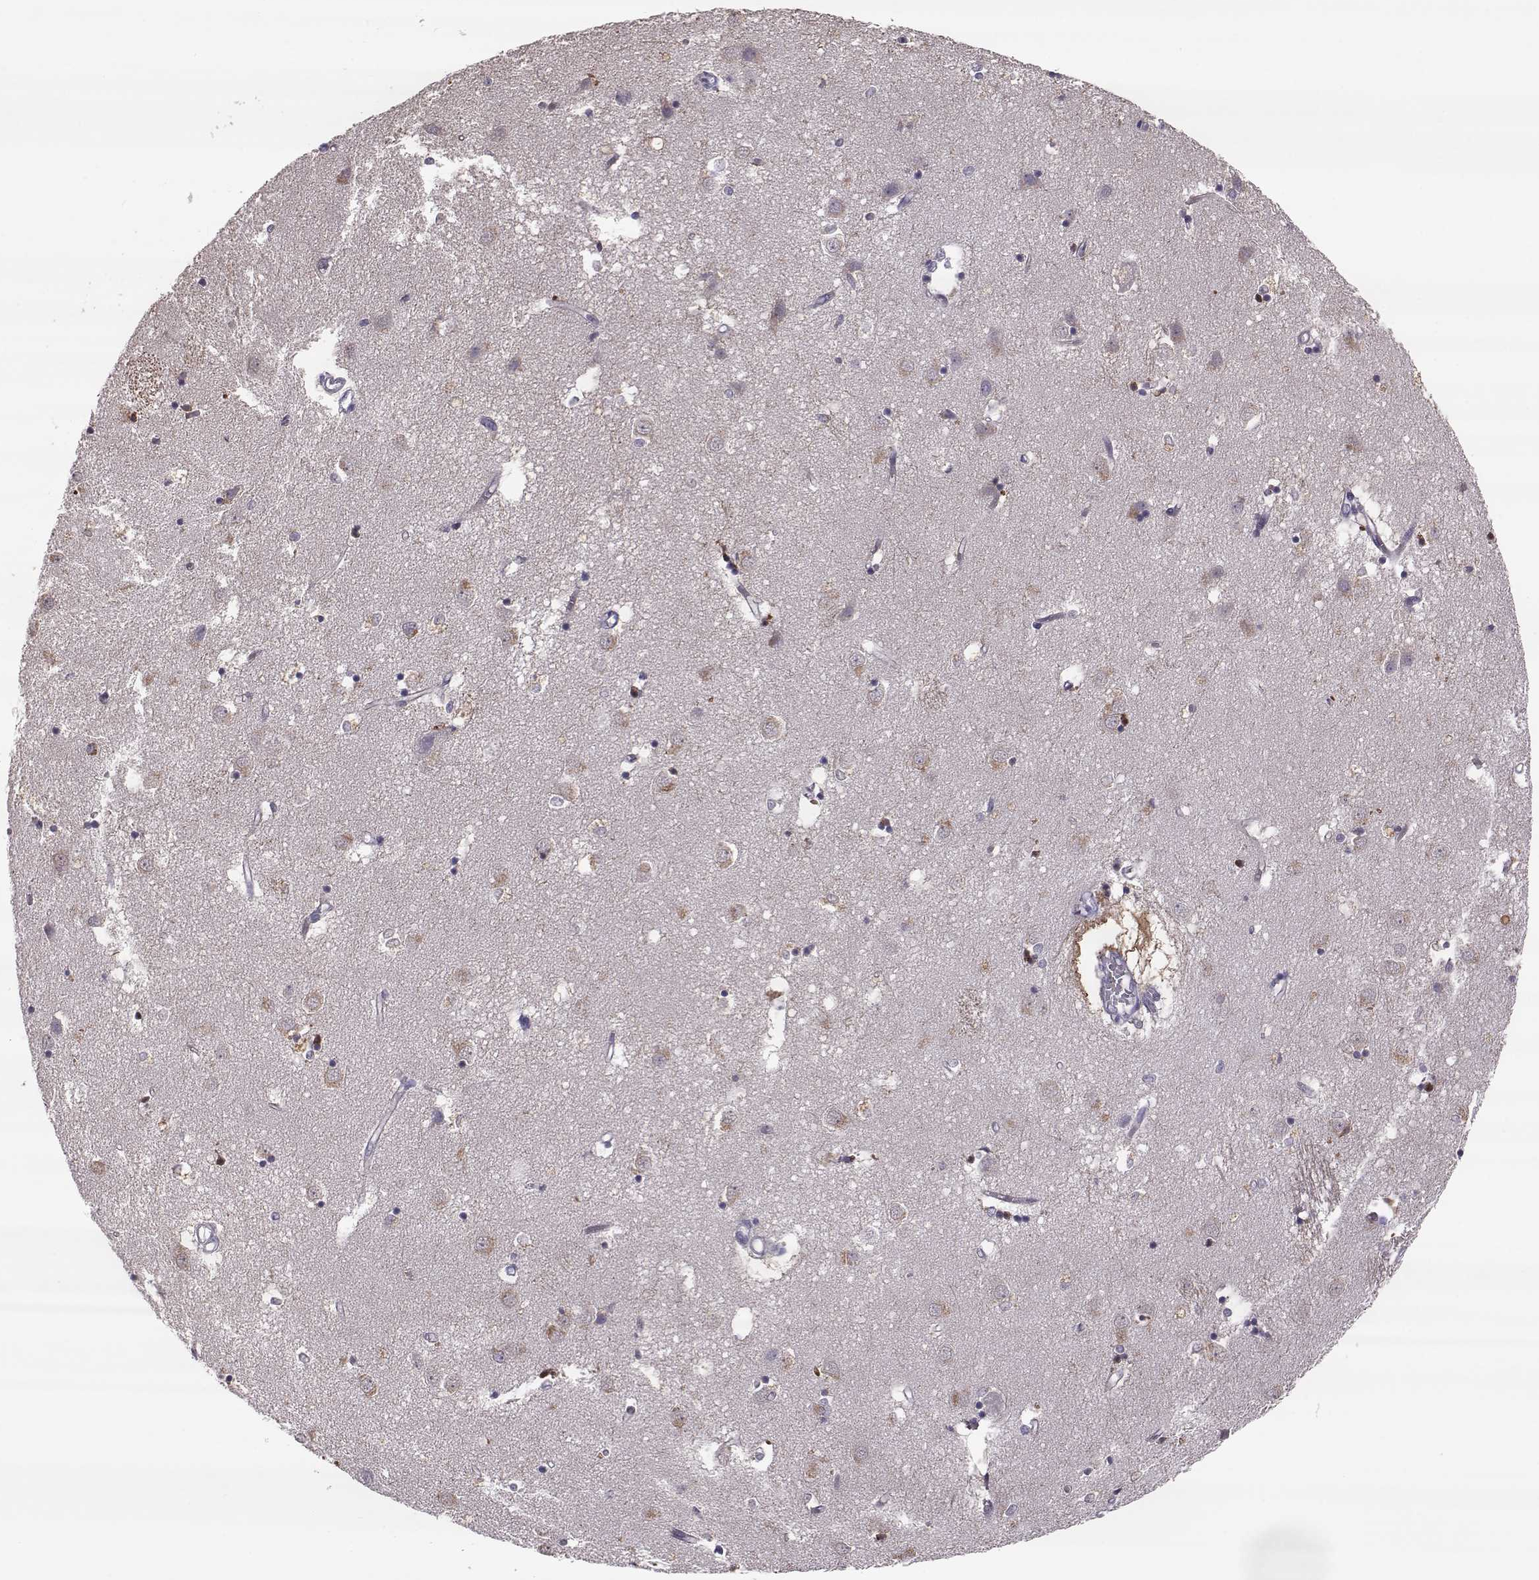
{"staining": {"intensity": "strong", "quantity": "<25%", "location": "cytoplasmic/membranous"}, "tissue": "caudate", "cell_type": "Glial cells", "image_type": "normal", "snomed": [{"axis": "morphology", "description": "Normal tissue, NOS"}, {"axis": "topography", "description": "Lateral ventricle wall"}], "caption": "DAB immunohistochemical staining of unremarkable caudate shows strong cytoplasmic/membranous protein positivity in about <25% of glial cells.", "gene": "ADGRG5", "patient": {"sex": "male", "age": 54}}